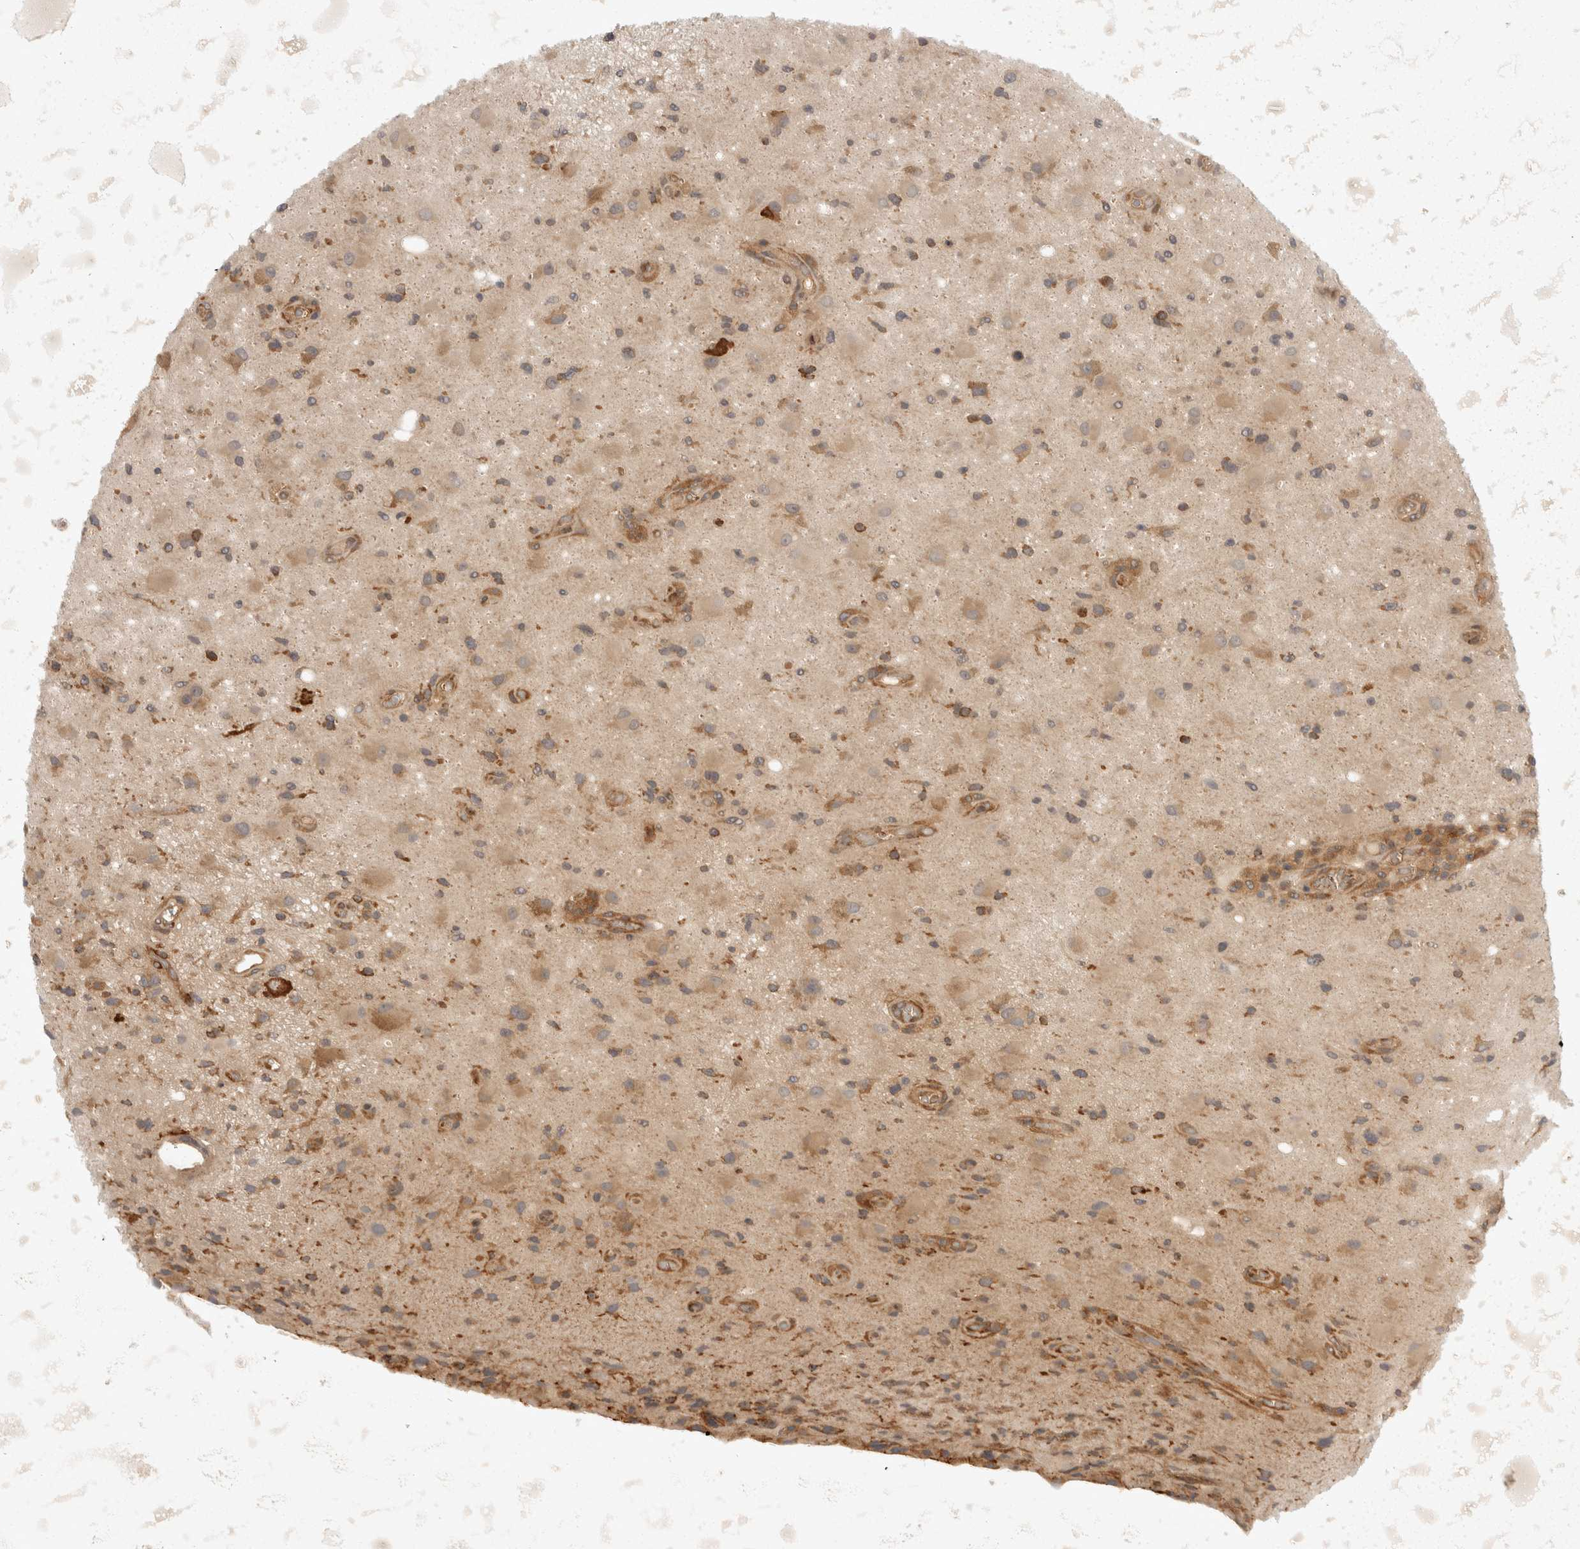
{"staining": {"intensity": "weak", "quantity": ">75%", "location": "cytoplasmic/membranous"}, "tissue": "glioma", "cell_type": "Tumor cells", "image_type": "cancer", "snomed": [{"axis": "morphology", "description": "Glioma, malignant, High grade"}, {"axis": "topography", "description": "Brain"}], "caption": "Human glioma stained with a brown dye shows weak cytoplasmic/membranous positive expression in approximately >75% of tumor cells.", "gene": "EIF4G3", "patient": {"sex": "male", "age": 33}}